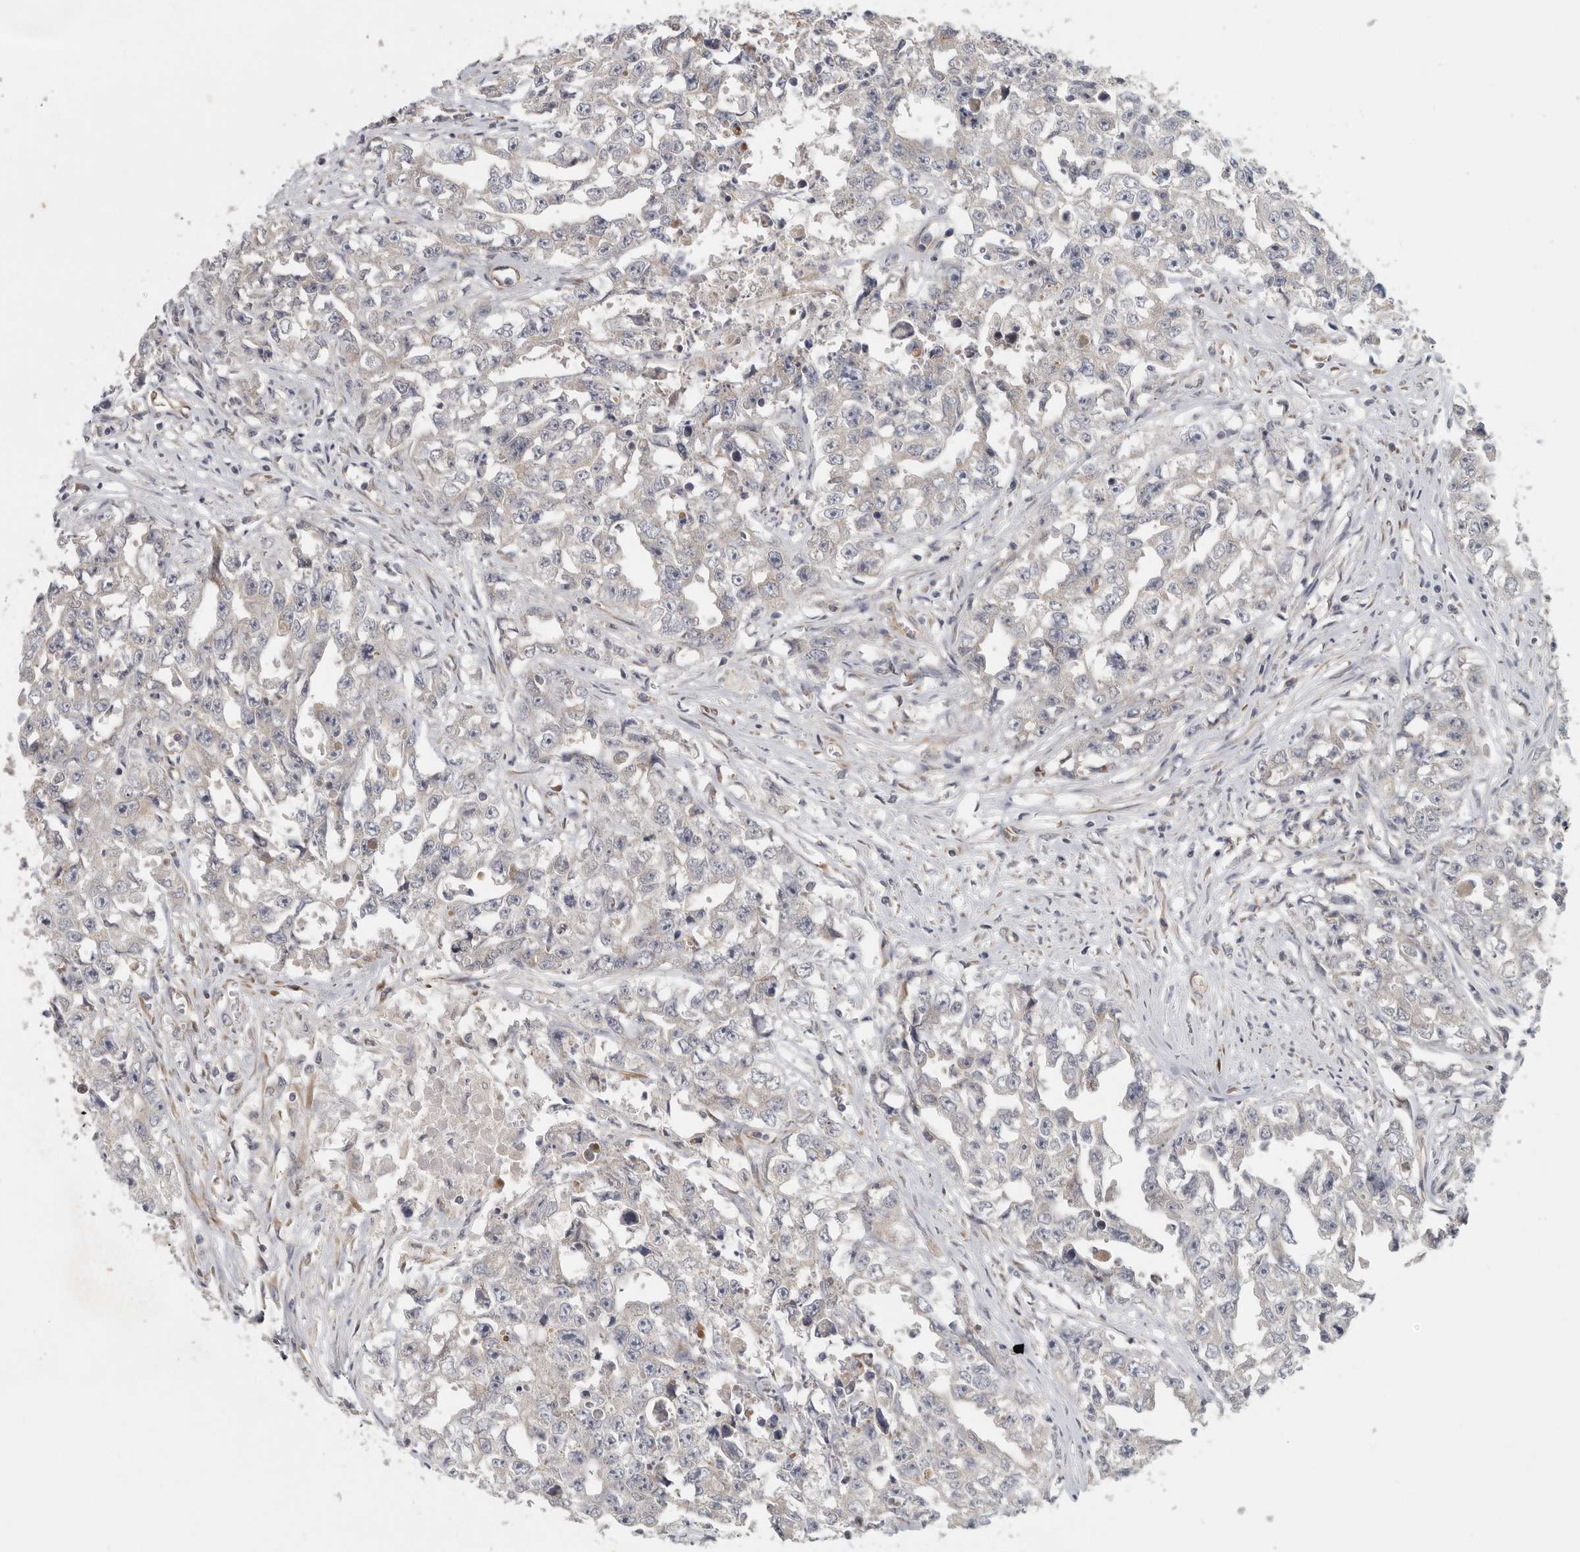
{"staining": {"intensity": "weak", "quantity": "<25%", "location": "cytoplasmic/membranous"}, "tissue": "testis cancer", "cell_type": "Tumor cells", "image_type": "cancer", "snomed": [{"axis": "morphology", "description": "Seminoma, NOS"}, {"axis": "morphology", "description": "Carcinoma, Embryonal, NOS"}, {"axis": "topography", "description": "Testis"}], "caption": "Tumor cells show no significant protein expression in testis seminoma. Brightfield microscopy of immunohistochemistry (IHC) stained with DAB (3,3'-diaminobenzidine) (brown) and hematoxylin (blue), captured at high magnification.", "gene": "BCAP29", "patient": {"sex": "male", "age": 43}}